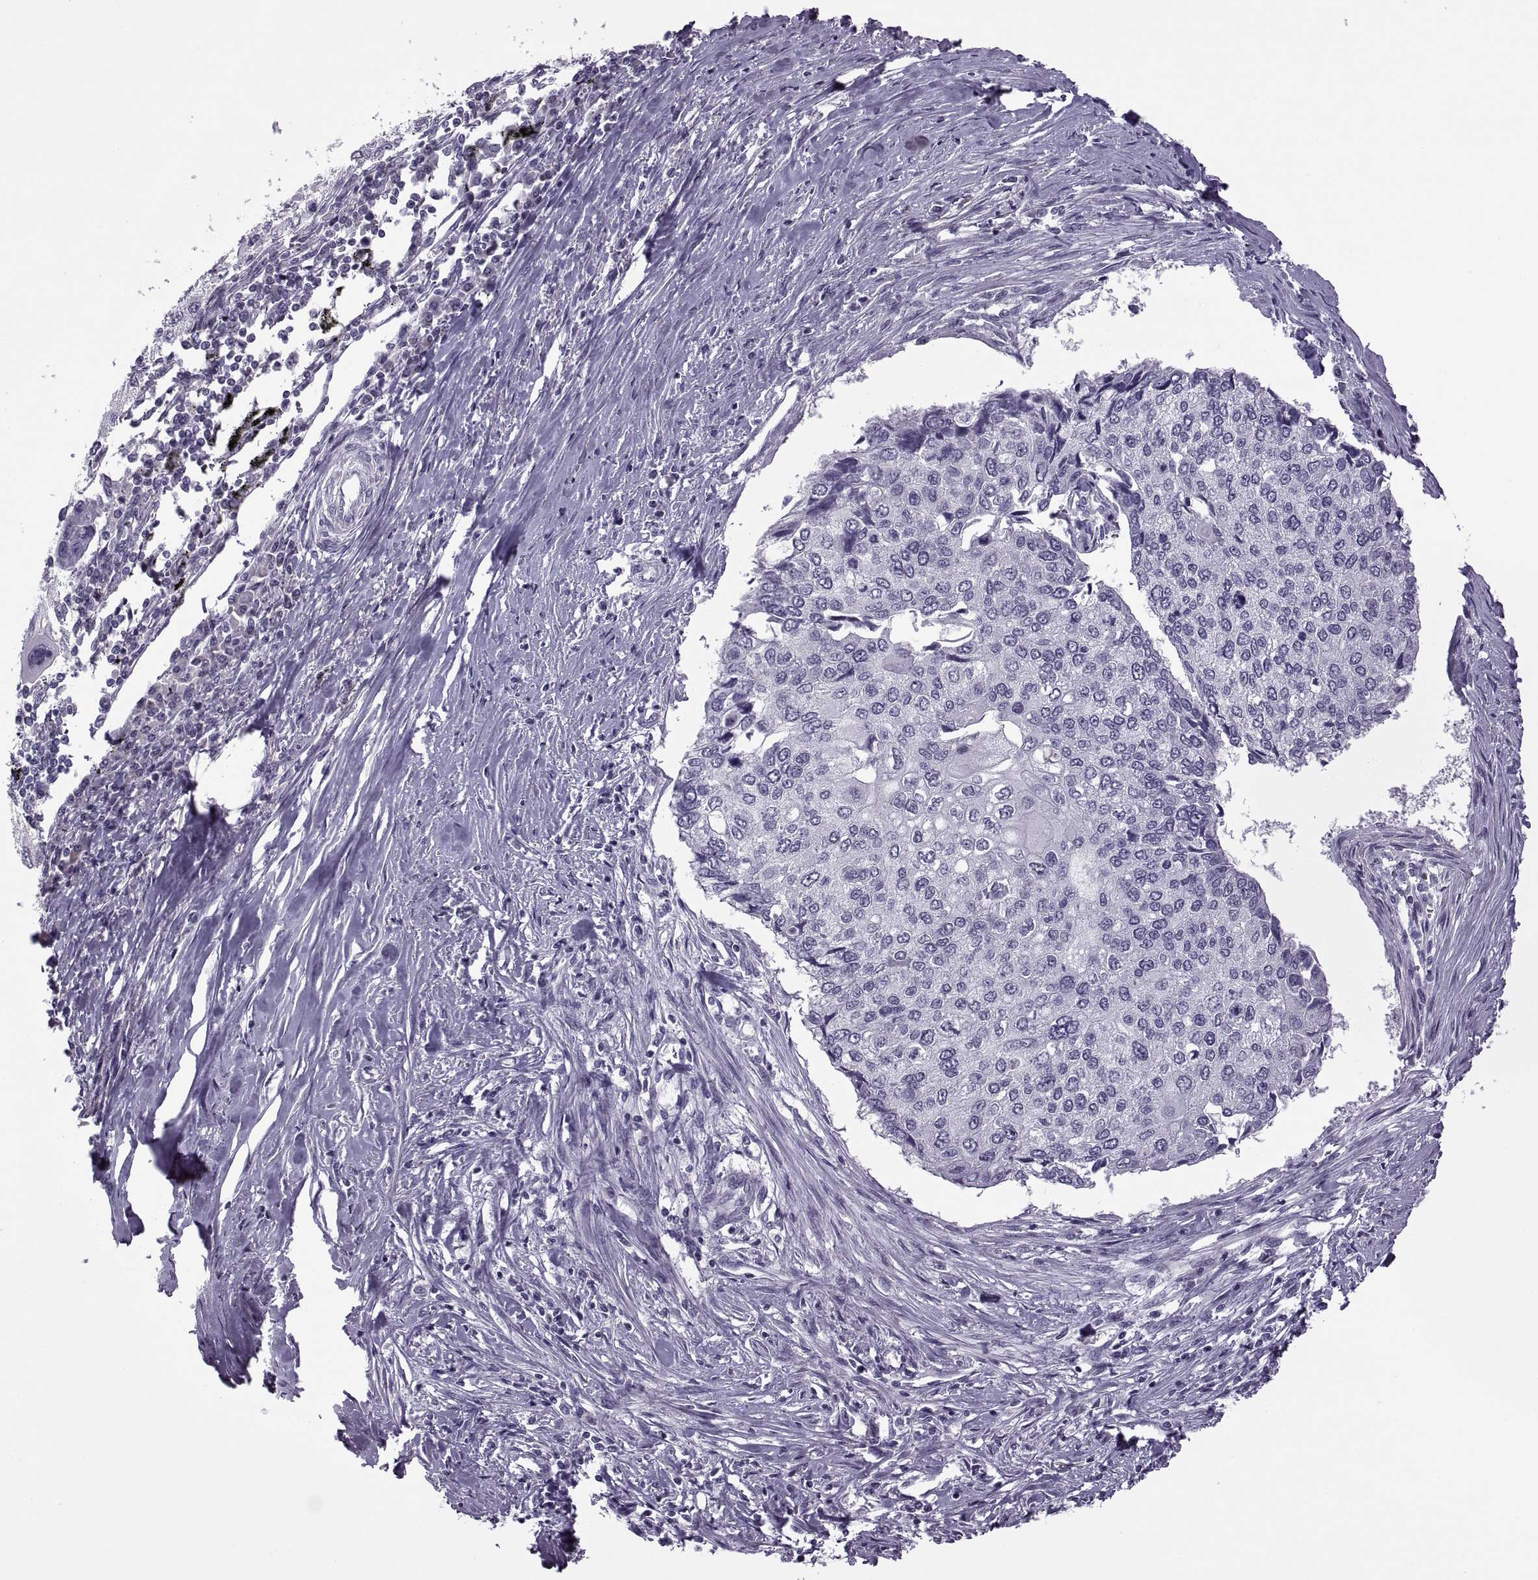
{"staining": {"intensity": "negative", "quantity": "none", "location": "none"}, "tissue": "lung cancer", "cell_type": "Tumor cells", "image_type": "cancer", "snomed": [{"axis": "morphology", "description": "Squamous cell carcinoma, NOS"}, {"axis": "morphology", "description": "Squamous cell carcinoma, metastatic, NOS"}, {"axis": "topography", "description": "Lung"}], "caption": "A photomicrograph of human metastatic squamous cell carcinoma (lung) is negative for staining in tumor cells. Brightfield microscopy of IHC stained with DAB (brown) and hematoxylin (blue), captured at high magnification.", "gene": "RSPH6A", "patient": {"sex": "male", "age": 63}}